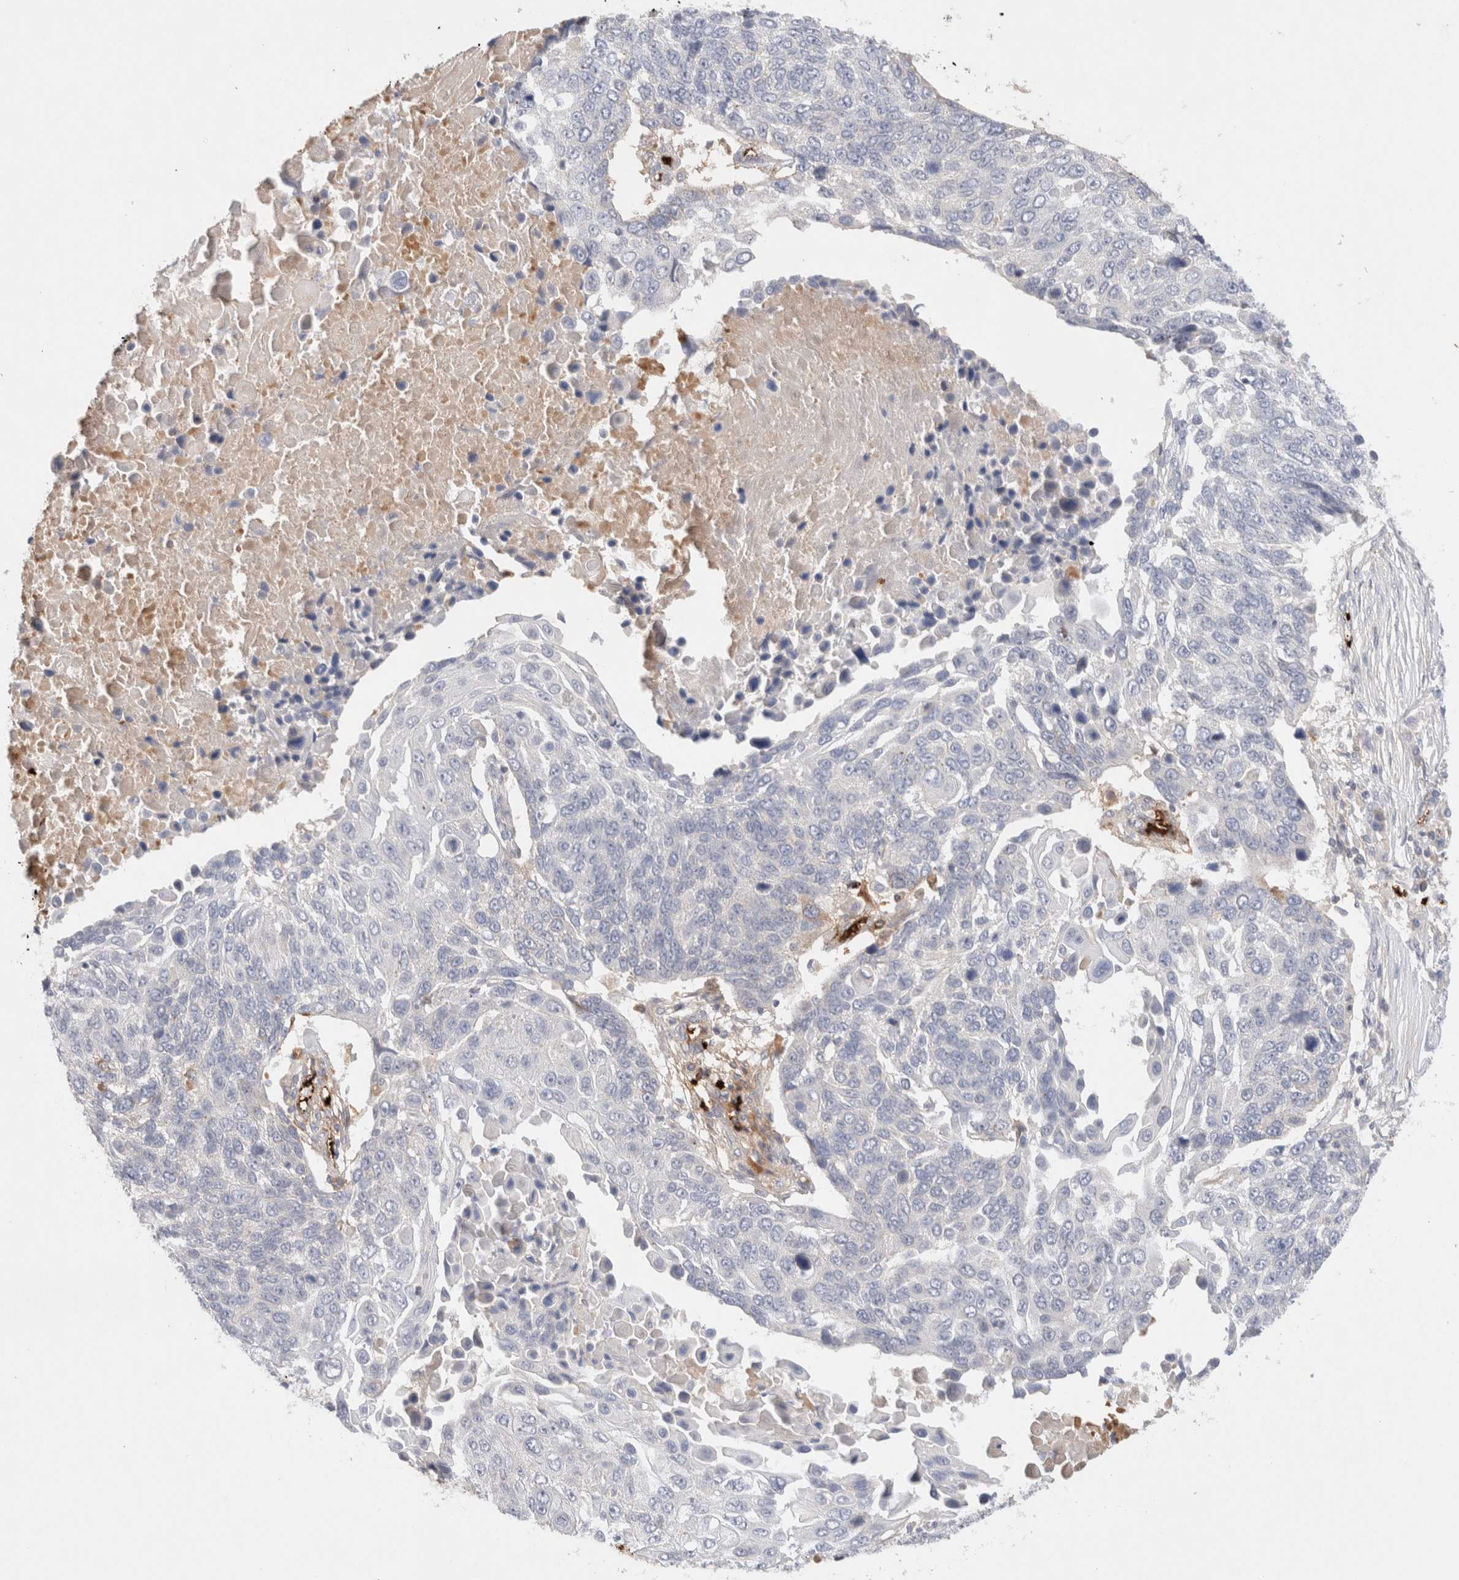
{"staining": {"intensity": "negative", "quantity": "none", "location": "none"}, "tissue": "lung cancer", "cell_type": "Tumor cells", "image_type": "cancer", "snomed": [{"axis": "morphology", "description": "Squamous cell carcinoma, NOS"}, {"axis": "topography", "description": "Lung"}], "caption": "A micrograph of human lung squamous cell carcinoma is negative for staining in tumor cells.", "gene": "MST1", "patient": {"sex": "male", "age": 66}}